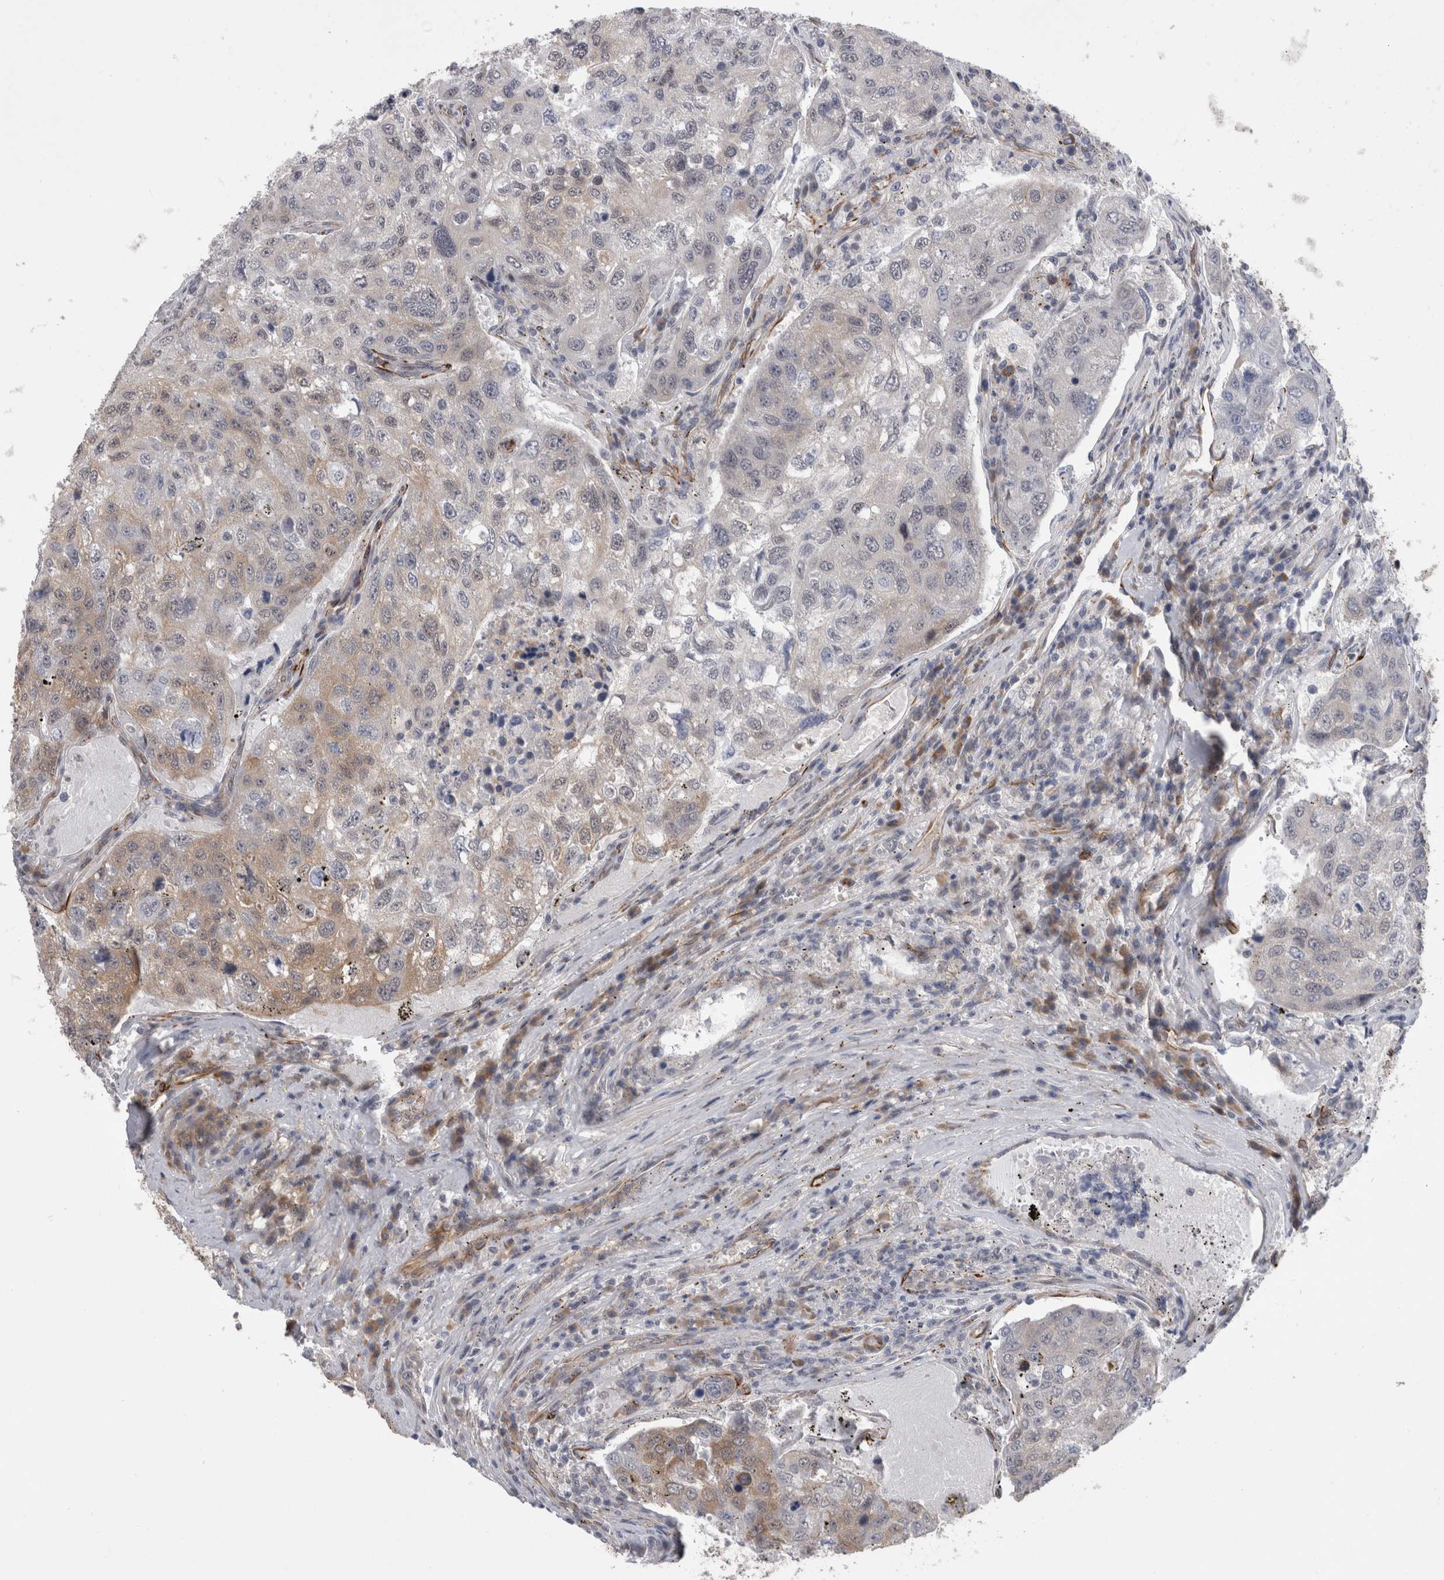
{"staining": {"intensity": "weak", "quantity": "<25%", "location": "cytoplasmic/membranous"}, "tissue": "urothelial cancer", "cell_type": "Tumor cells", "image_type": "cancer", "snomed": [{"axis": "morphology", "description": "Urothelial carcinoma, High grade"}, {"axis": "topography", "description": "Lymph node"}, {"axis": "topography", "description": "Urinary bladder"}], "caption": "Urothelial cancer stained for a protein using IHC shows no expression tumor cells.", "gene": "FAM83H", "patient": {"sex": "male", "age": 51}}